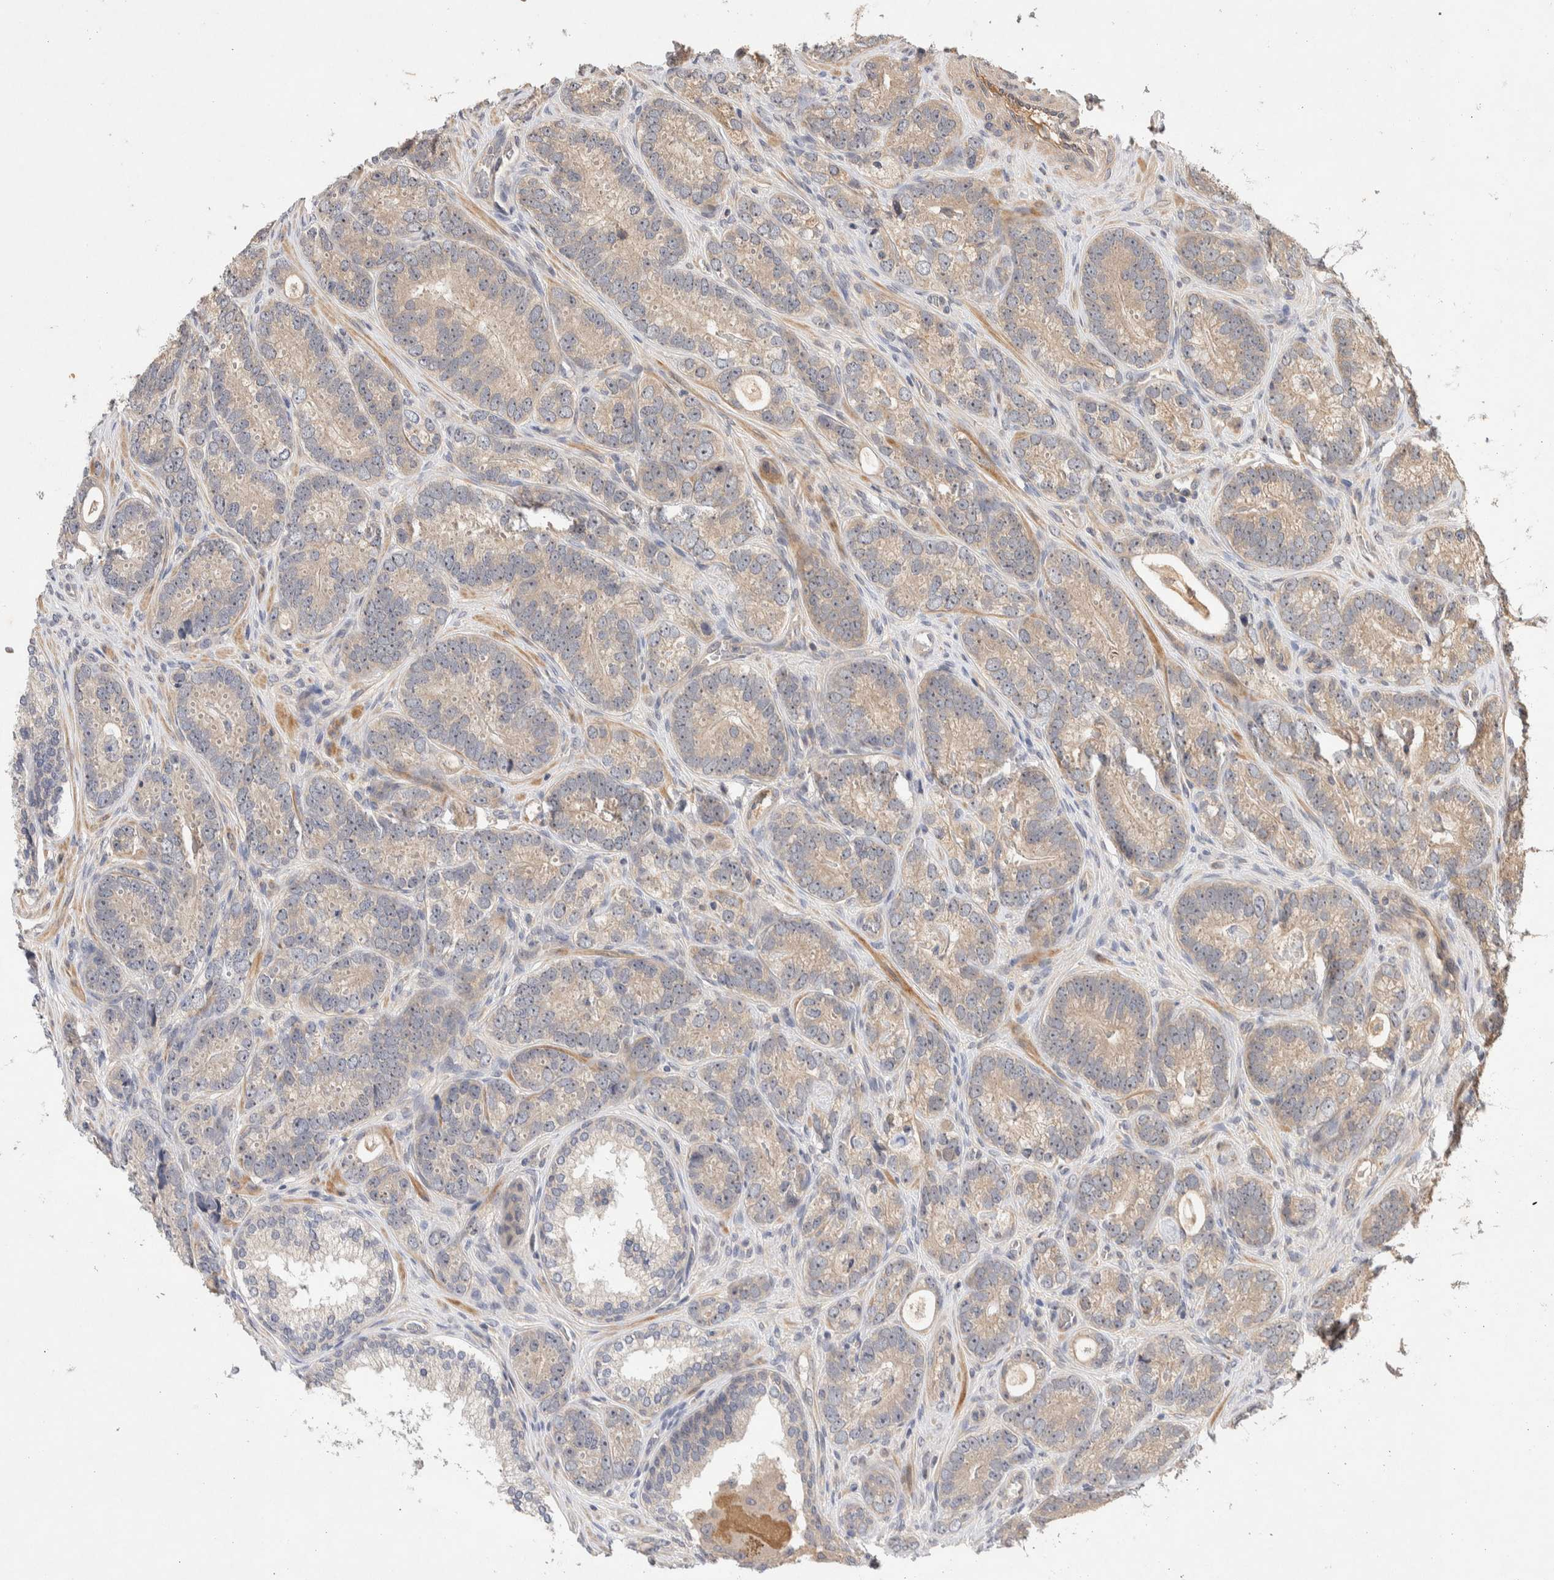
{"staining": {"intensity": "weak", "quantity": "25%-75%", "location": "cytoplasmic/membranous"}, "tissue": "prostate cancer", "cell_type": "Tumor cells", "image_type": "cancer", "snomed": [{"axis": "morphology", "description": "Adenocarcinoma, High grade"}, {"axis": "topography", "description": "Prostate"}], "caption": "Protein positivity by immunohistochemistry (IHC) reveals weak cytoplasmic/membranous expression in approximately 25%-75% of tumor cells in prostate cancer. The staining was performed using DAB to visualize the protein expression in brown, while the nuclei were stained in blue with hematoxylin (Magnification: 20x).", "gene": "NSMAF", "patient": {"sex": "male", "age": 56}}